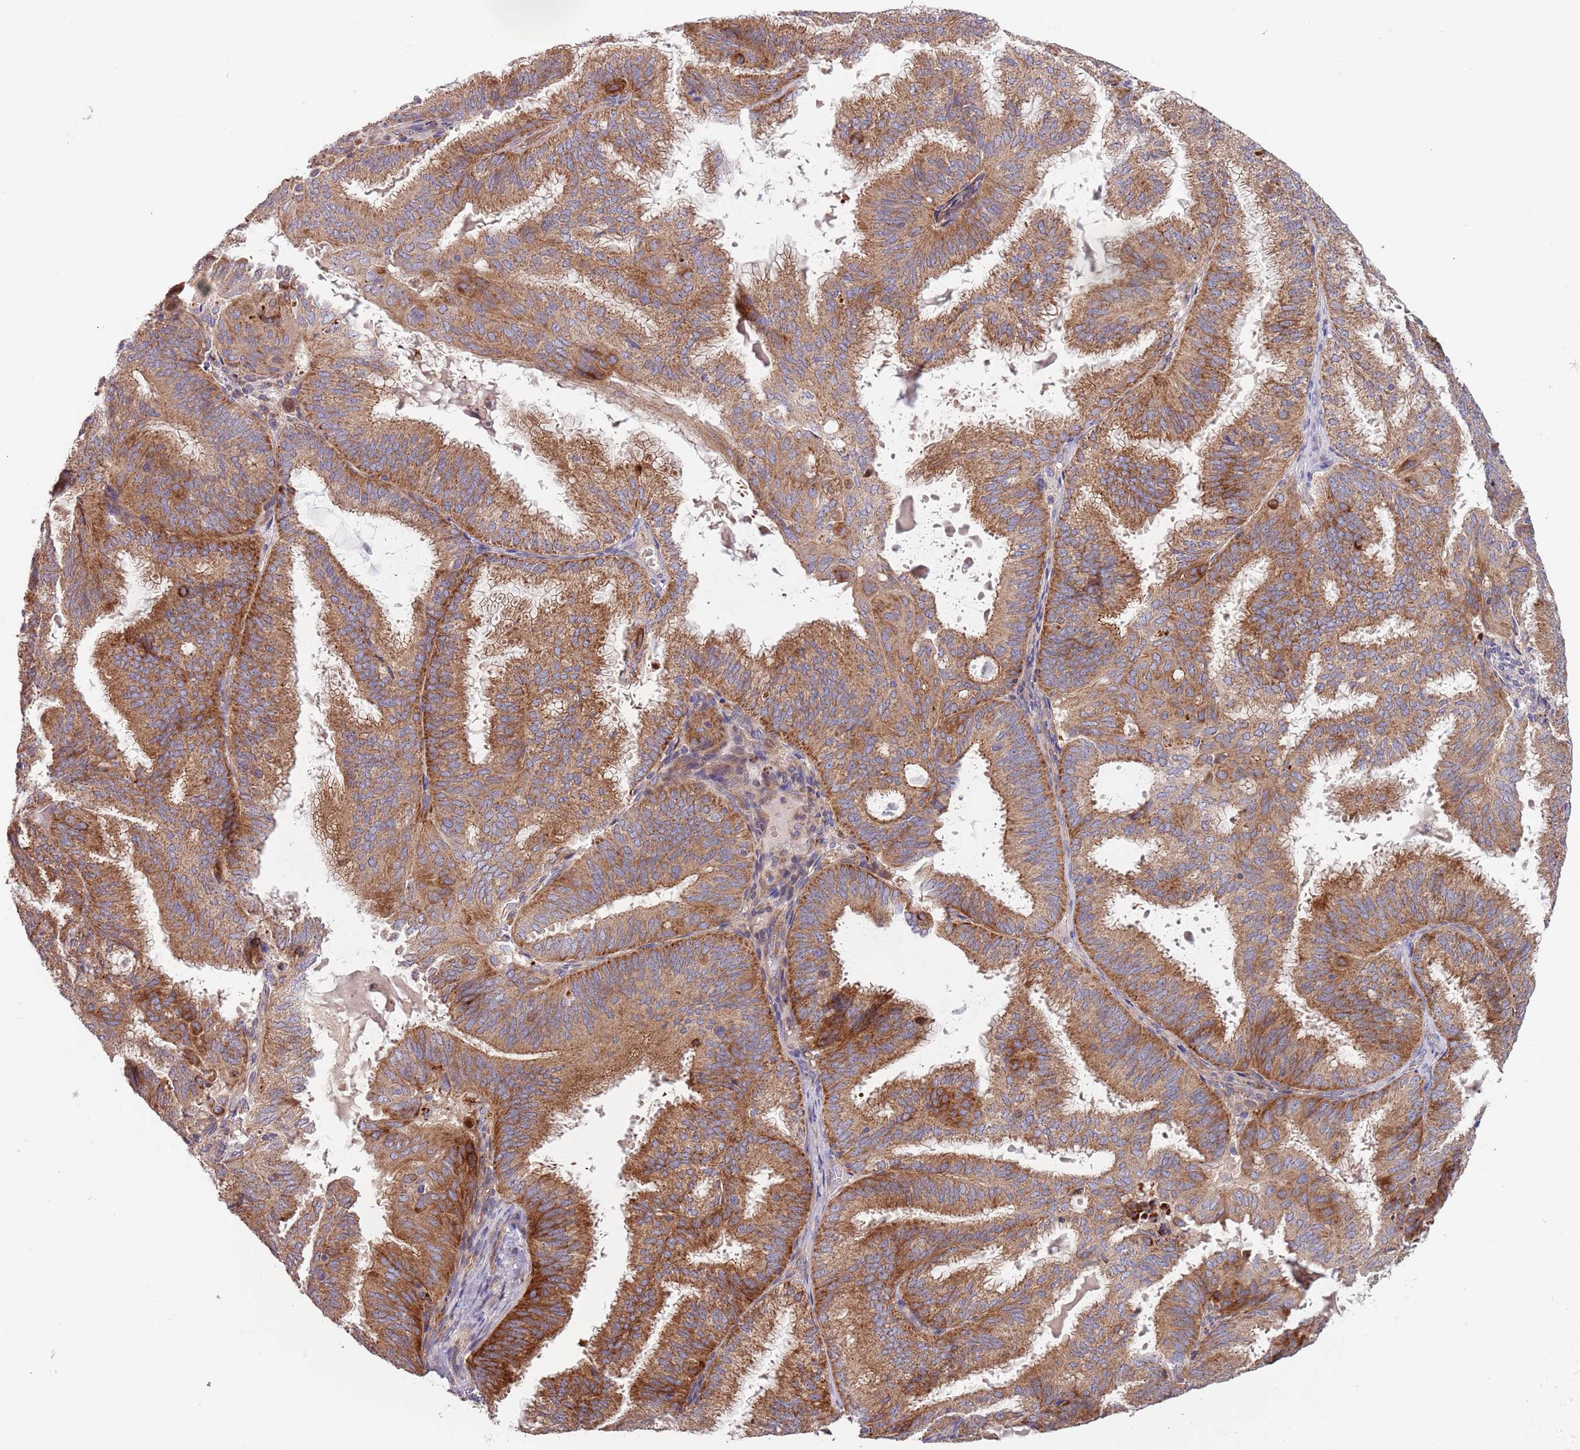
{"staining": {"intensity": "strong", "quantity": ">75%", "location": "cytoplasmic/membranous"}, "tissue": "endometrial cancer", "cell_type": "Tumor cells", "image_type": "cancer", "snomed": [{"axis": "morphology", "description": "Adenocarcinoma, NOS"}, {"axis": "topography", "description": "Endometrium"}], "caption": "Immunohistochemical staining of human adenocarcinoma (endometrial) demonstrates high levels of strong cytoplasmic/membranous protein staining in about >75% of tumor cells.", "gene": "ABCC10", "patient": {"sex": "female", "age": 49}}